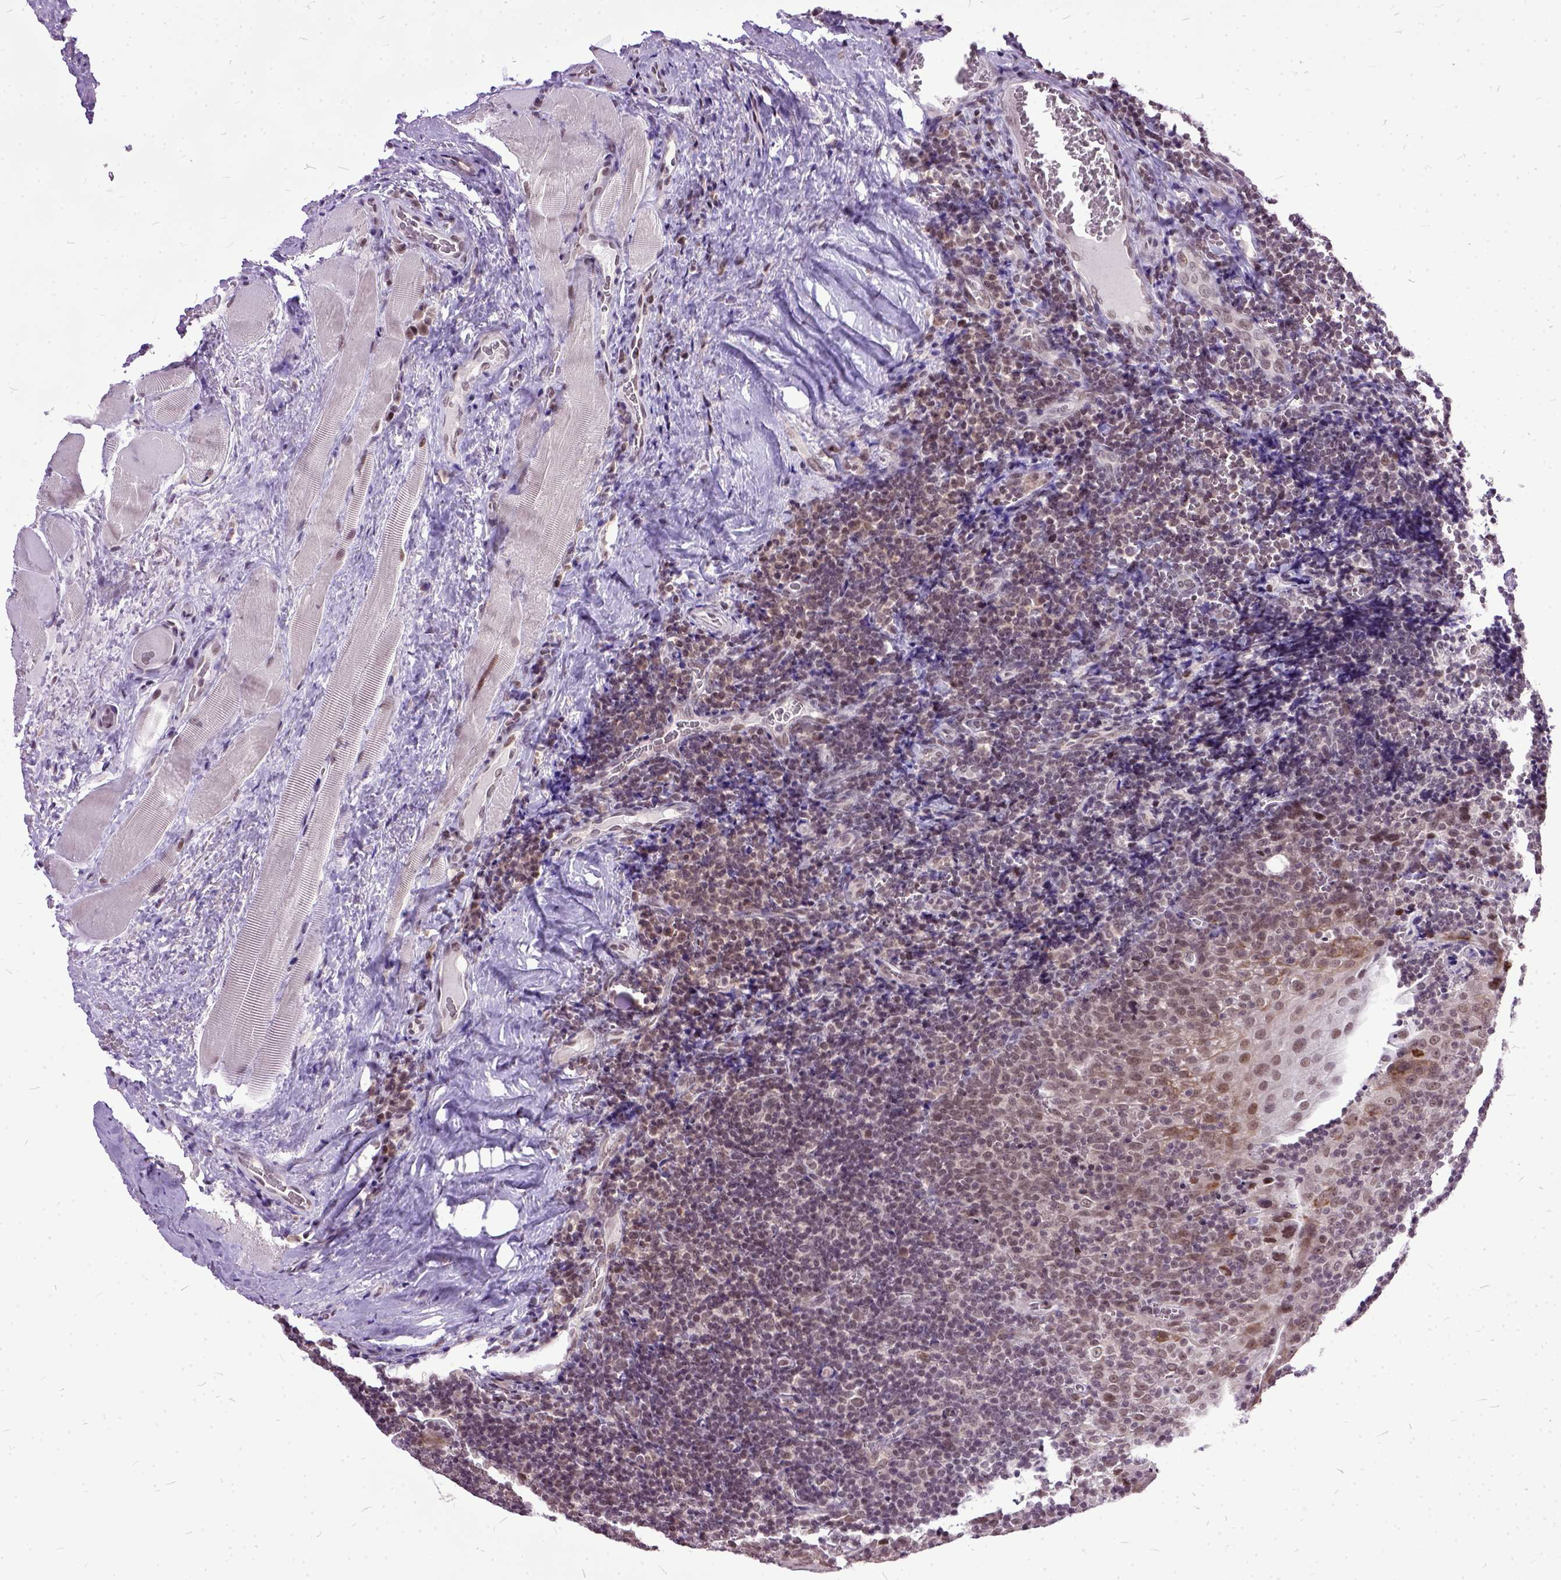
{"staining": {"intensity": "moderate", "quantity": "<25%", "location": "nuclear"}, "tissue": "tonsil", "cell_type": "Germinal center cells", "image_type": "normal", "snomed": [{"axis": "morphology", "description": "Normal tissue, NOS"}, {"axis": "morphology", "description": "Inflammation, NOS"}, {"axis": "topography", "description": "Tonsil"}], "caption": "Immunohistochemistry photomicrograph of benign tonsil: tonsil stained using immunohistochemistry shows low levels of moderate protein expression localized specifically in the nuclear of germinal center cells, appearing as a nuclear brown color.", "gene": "ORC5", "patient": {"sex": "female", "age": 31}}